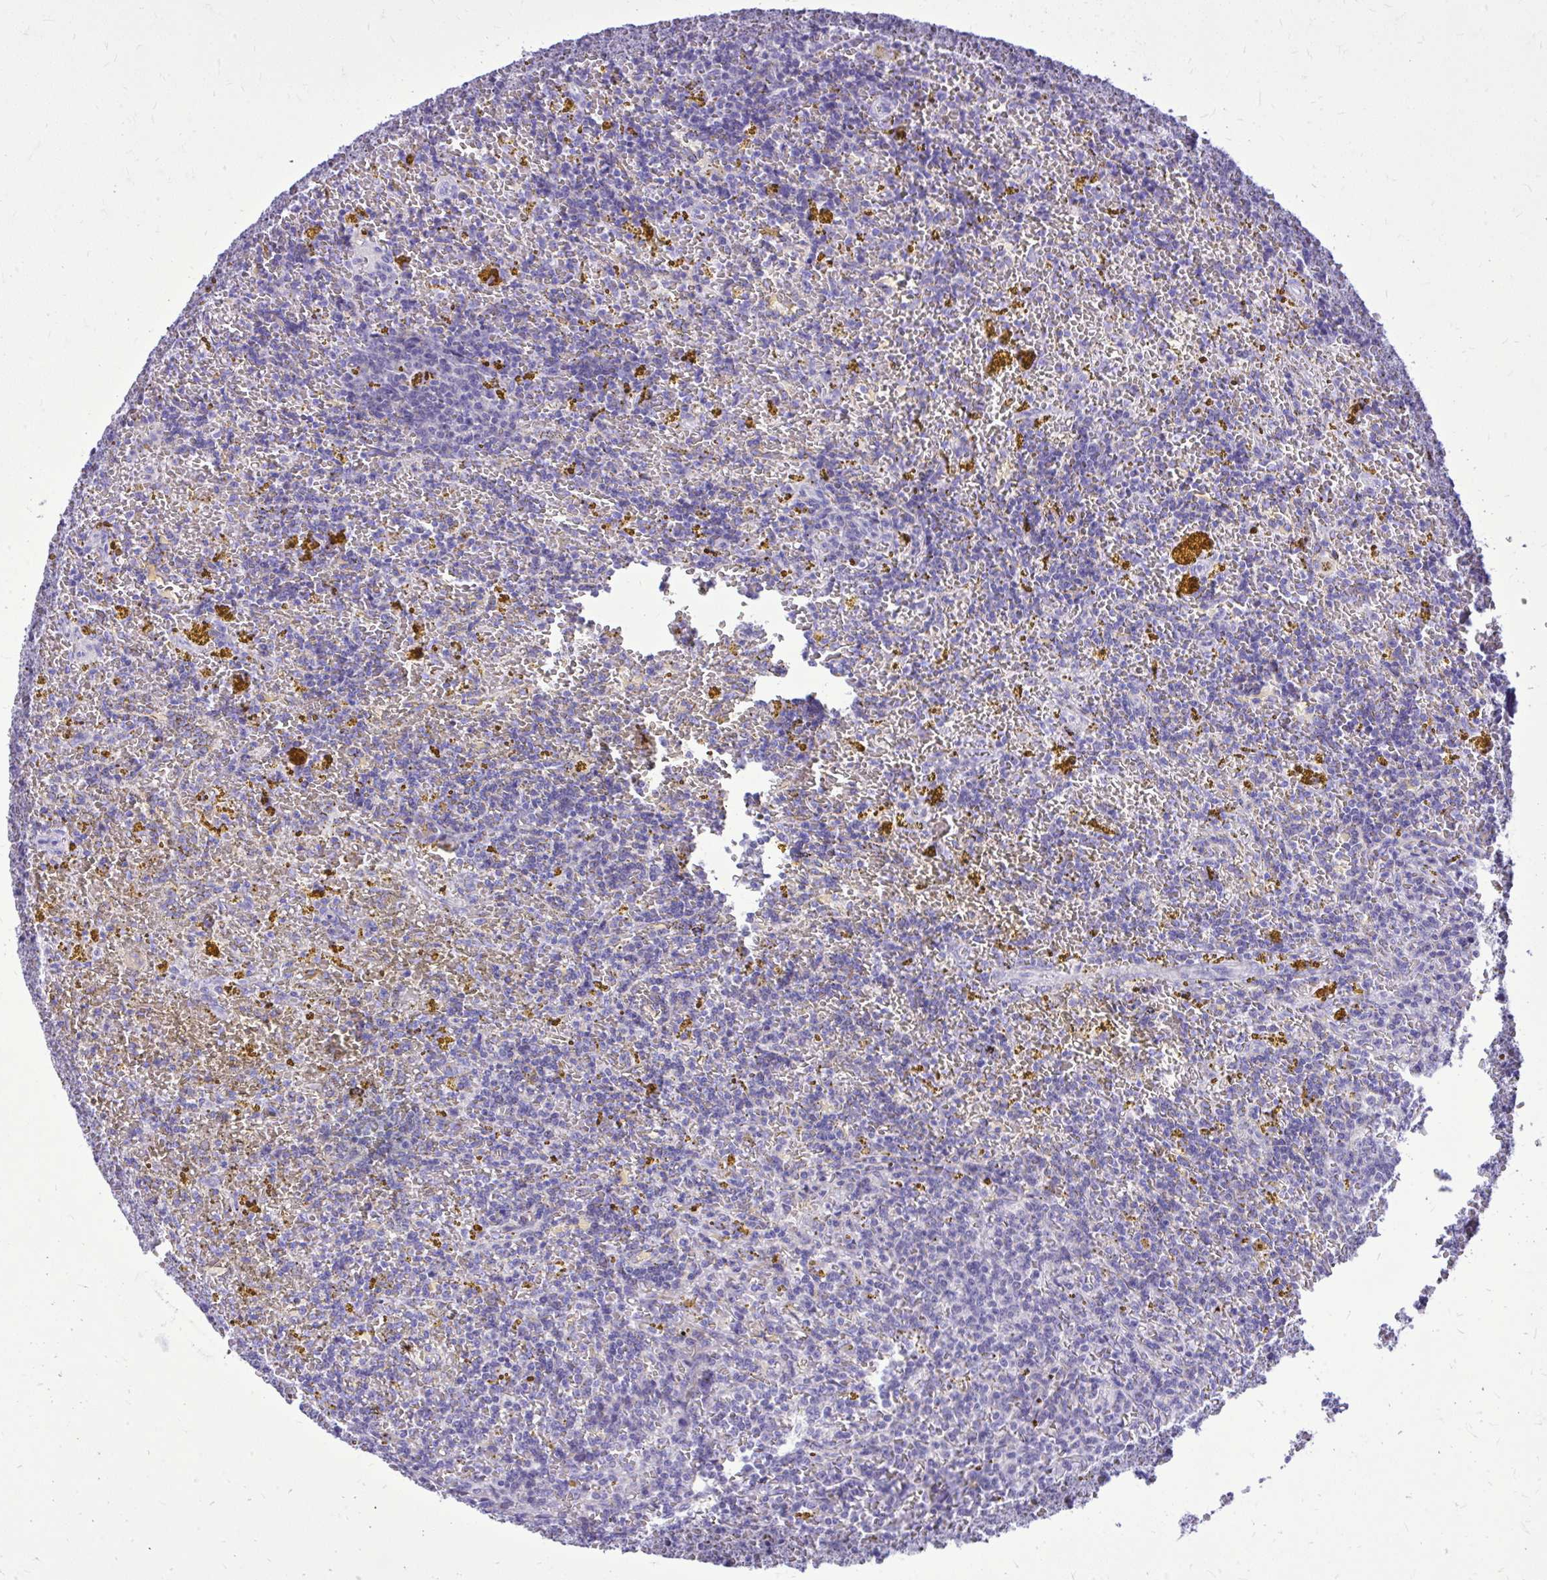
{"staining": {"intensity": "negative", "quantity": "none", "location": "none"}, "tissue": "lymphoma", "cell_type": "Tumor cells", "image_type": "cancer", "snomed": [{"axis": "morphology", "description": "Malignant lymphoma, non-Hodgkin's type, Low grade"}, {"axis": "topography", "description": "Spleen"}, {"axis": "topography", "description": "Lymph node"}], "caption": "Lymphoma stained for a protein using immunohistochemistry reveals no expression tumor cells.", "gene": "BCL6B", "patient": {"sex": "female", "age": 66}}